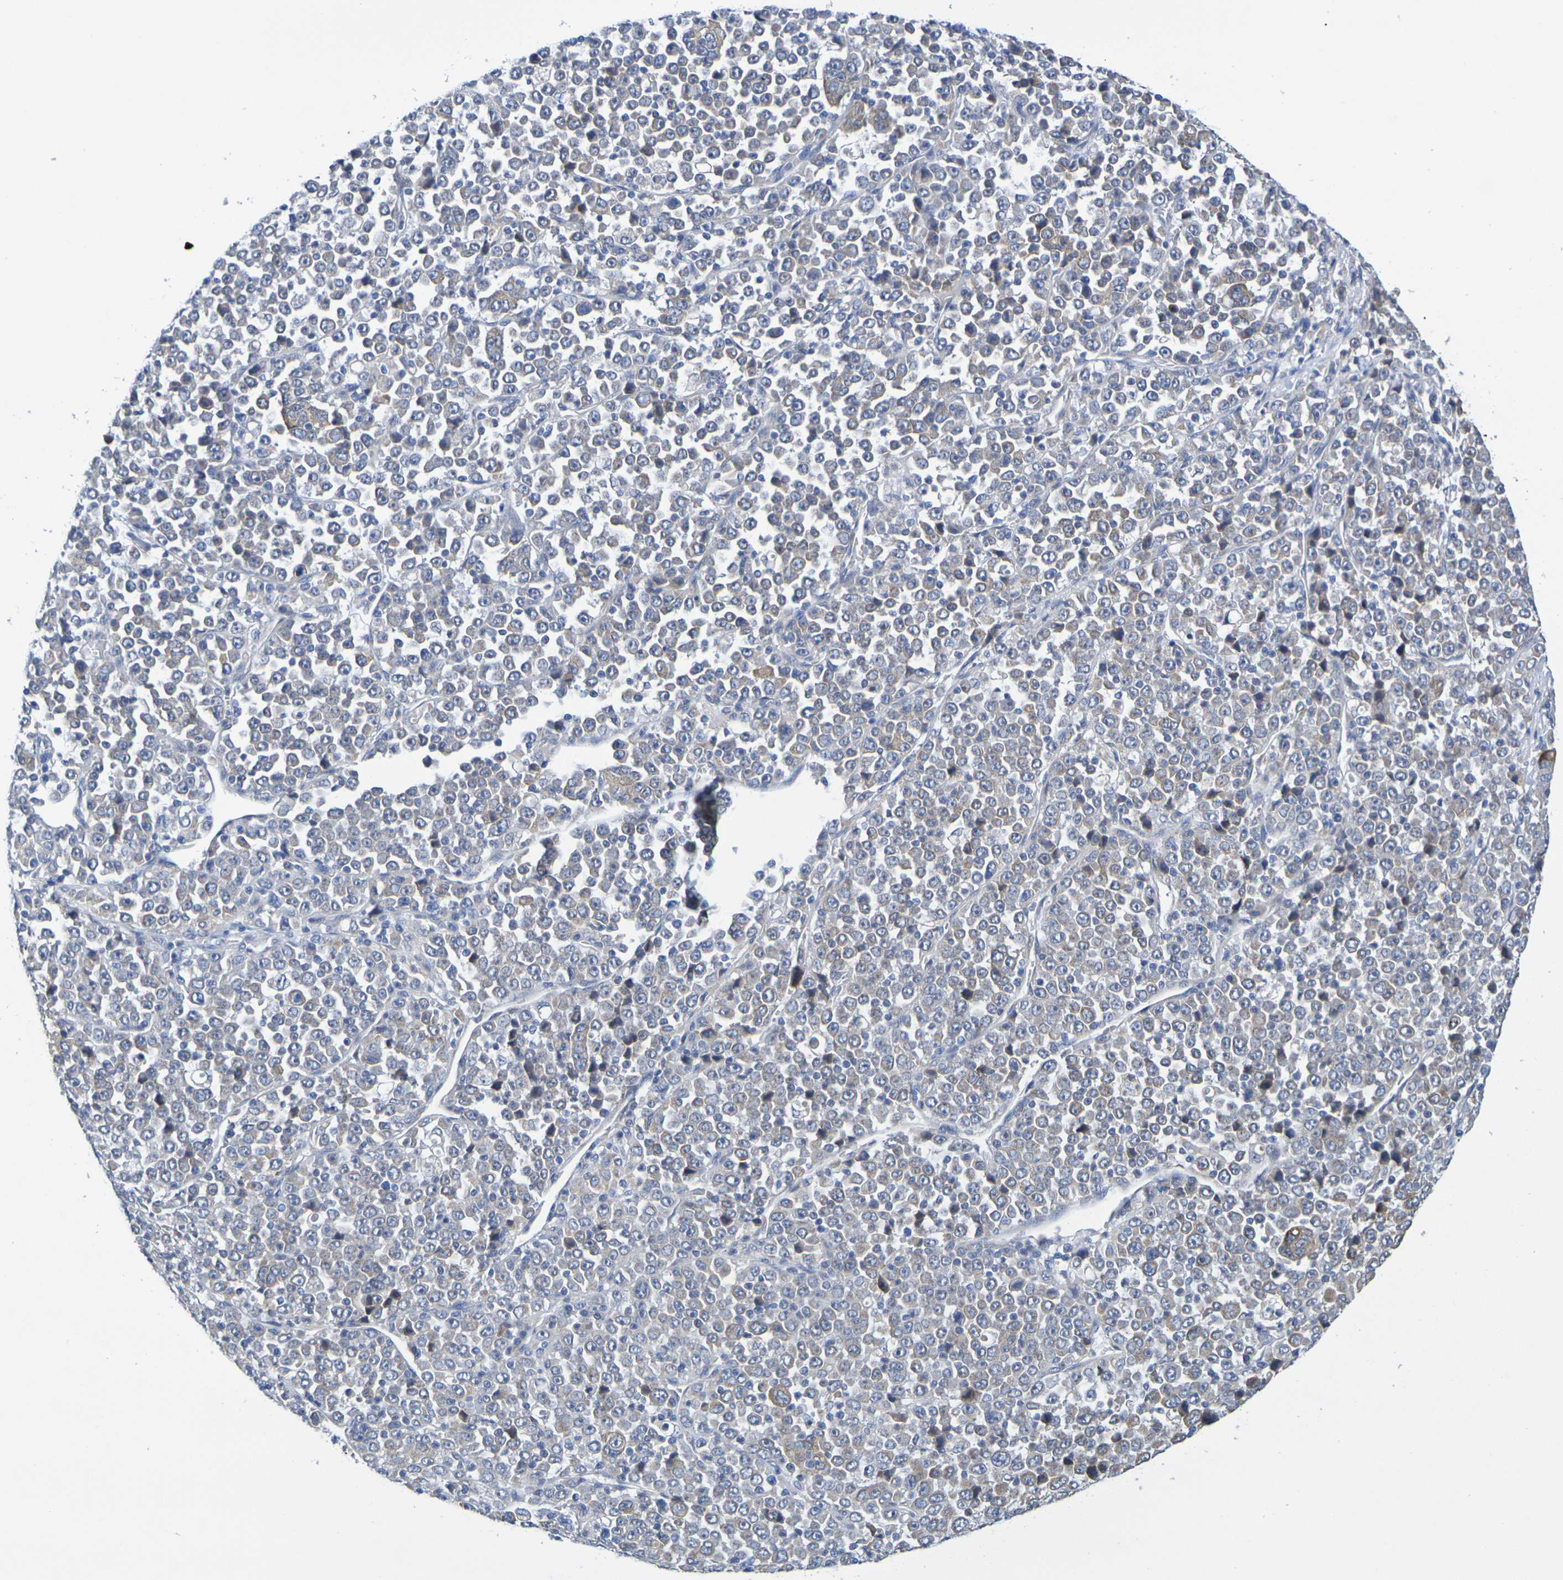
{"staining": {"intensity": "weak", "quantity": "25%-75%", "location": "cytoplasmic/membranous"}, "tissue": "stomach cancer", "cell_type": "Tumor cells", "image_type": "cancer", "snomed": [{"axis": "morphology", "description": "Normal tissue, NOS"}, {"axis": "morphology", "description": "Adenocarcinoma, NOS"}, {"axis": "topography", "description": "Stomach, upper"}, {"axis": "topography", "description": "Stomach"}], "caption": "High-power microscopy captured an immunohistochemistry histopathology image of stomach cancer (adenocarcinoma), revealing weak cytoplasmic/membranous staining in about 25%-75% of tumor cells.", "gene": "SDC4", "patient": {"sex": "male", "age": 59}}